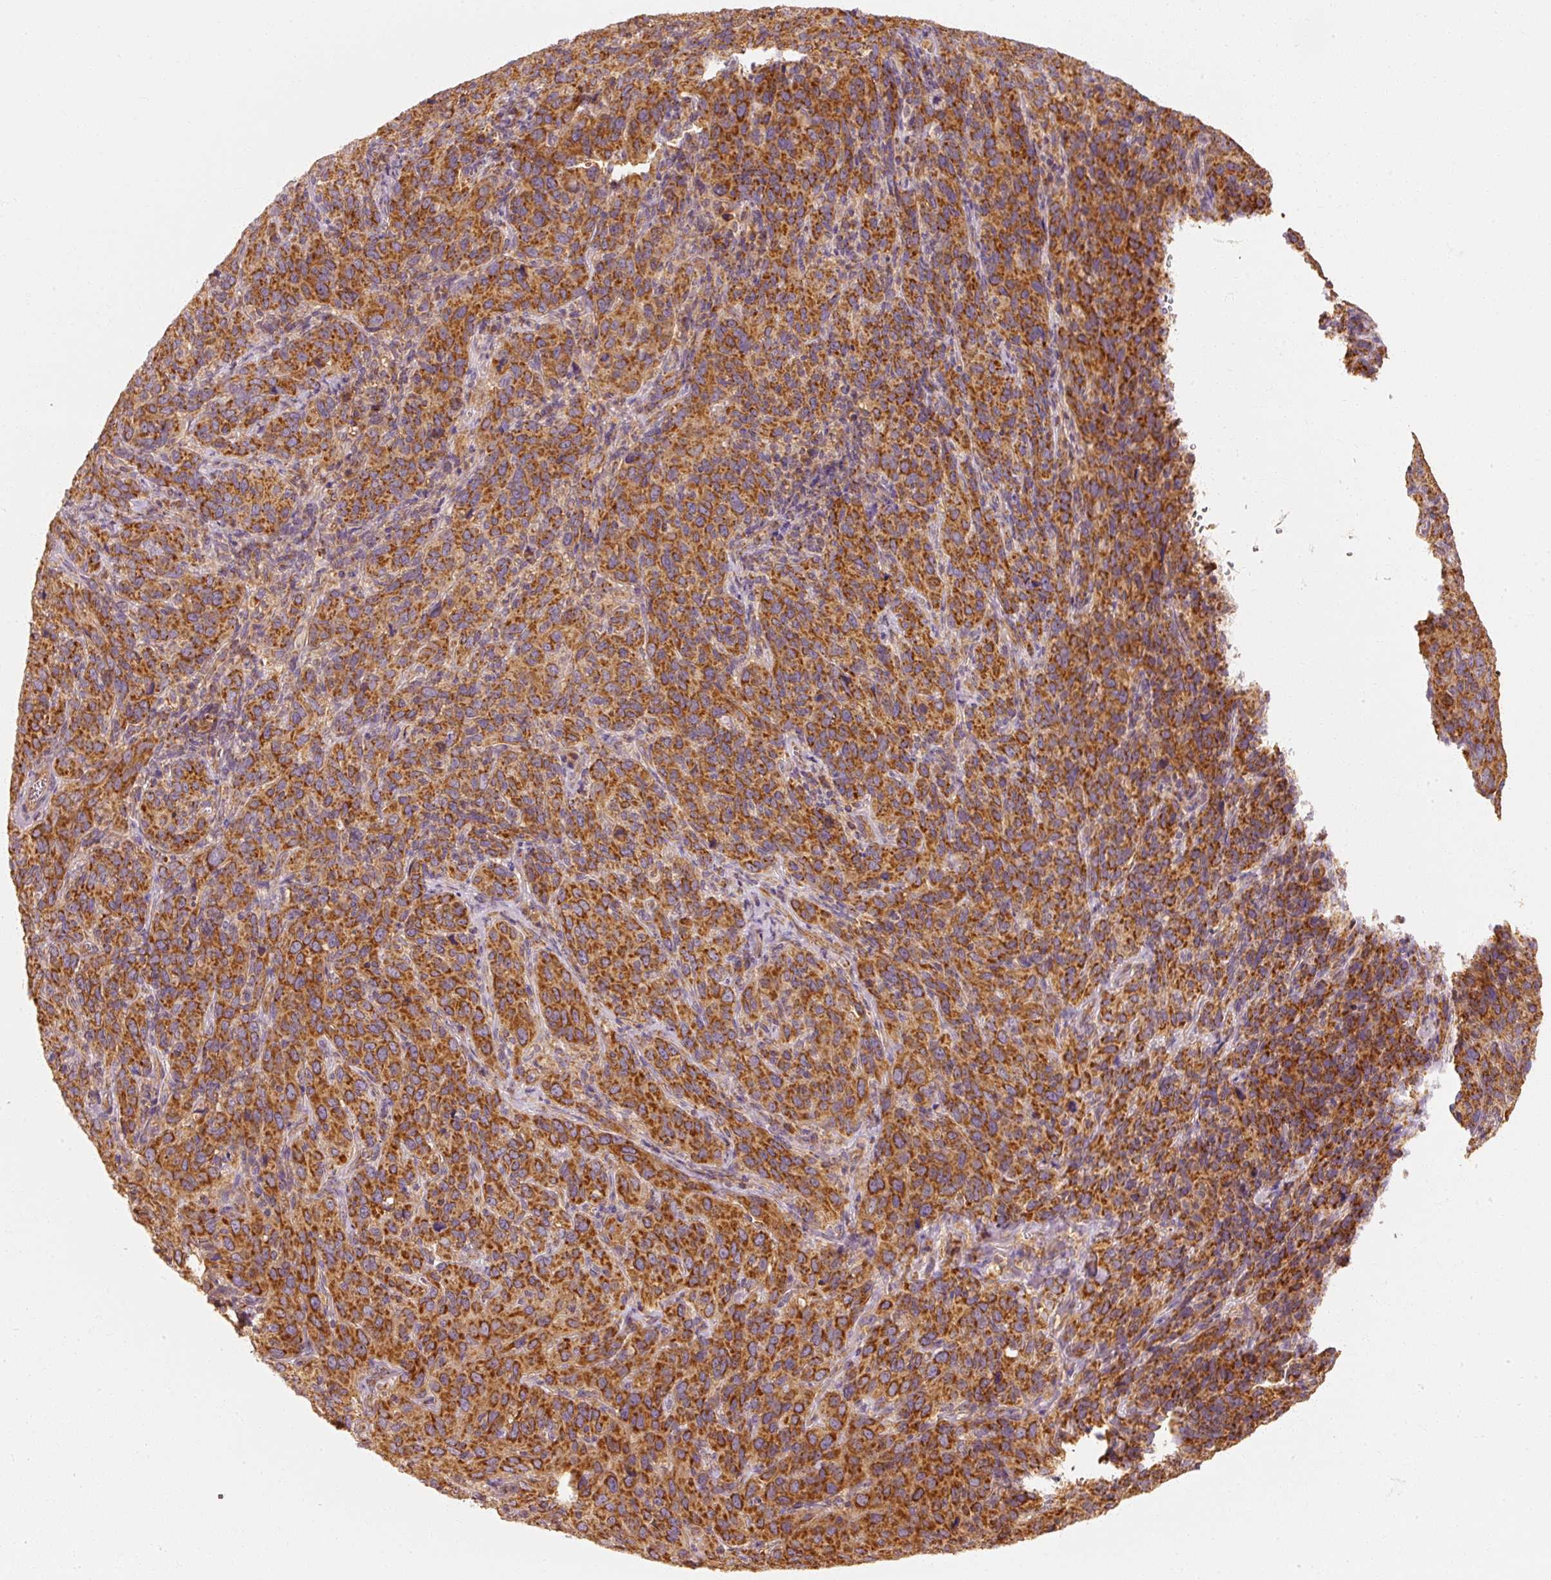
{"staining": {"intensity": "strong", "quantity": ">75%", "location": "cytoplasmic/membranous"}, "tissue": "cervical cancer", "cell_type": "Tumor cells", "image_type": "cancer", "snomed": [{"axis": "morphology", "description": "Normal tissue, NOS"}, {"axis": "morphology", "description": "Squamous cell carcinoma, NOS"}, {"axis": "topography", "description": "Cervix"}], "caption": "DAB immunohistochemical staining of human cervical cancer (squamous cell carcinoma) shows strong cytoplasmic/membranous protein expression in approximately >75% of tumor cells. (DAB IHC with brightfield microscopy, high magnification).", "gene": "TOMM40", "patient": {"sex": "female", "age": 51}}